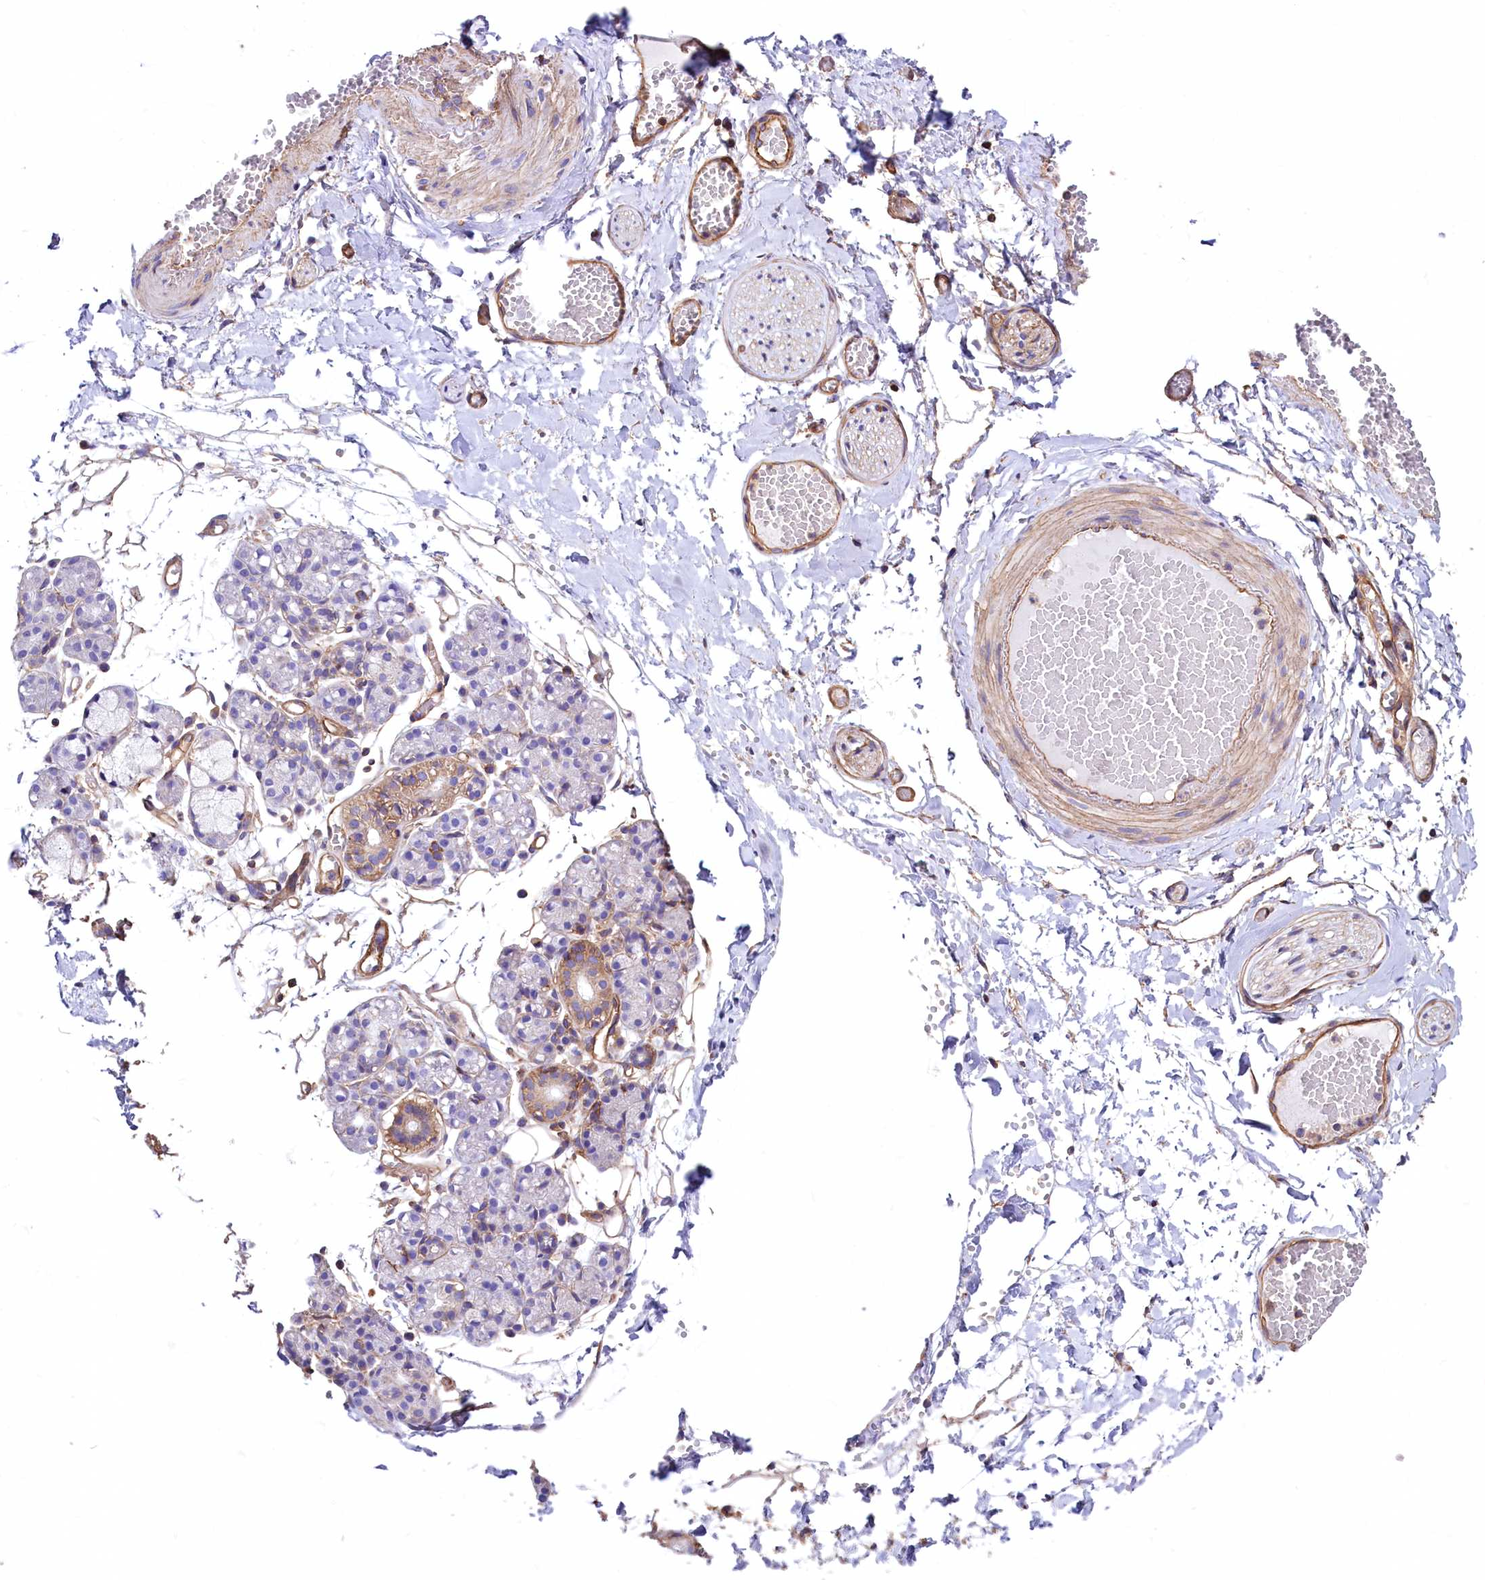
{"staining": {"intensity": "moderate", "quantity": "<25%", "location": "cytoplasmic/membranous"}, "tissue": "salivary gland", "cell_type": "Glandular cells", "image_type": "normal", "snomed": [{"axis": "morphology", "description": "Normal tissue, NOS"}, {"axis": "topography", "description": "Salivary gland"}], "caption": "Brown immunohistochemical staining in benign salivary gland reveals moderate cytoplasmic/membranous staining in about <25% of glandular cells. The protein is shown in brown color, while the nuclei are stained blue.", "gene": "ATP2B4", "patient": {"sex": "male", "age": 63}}